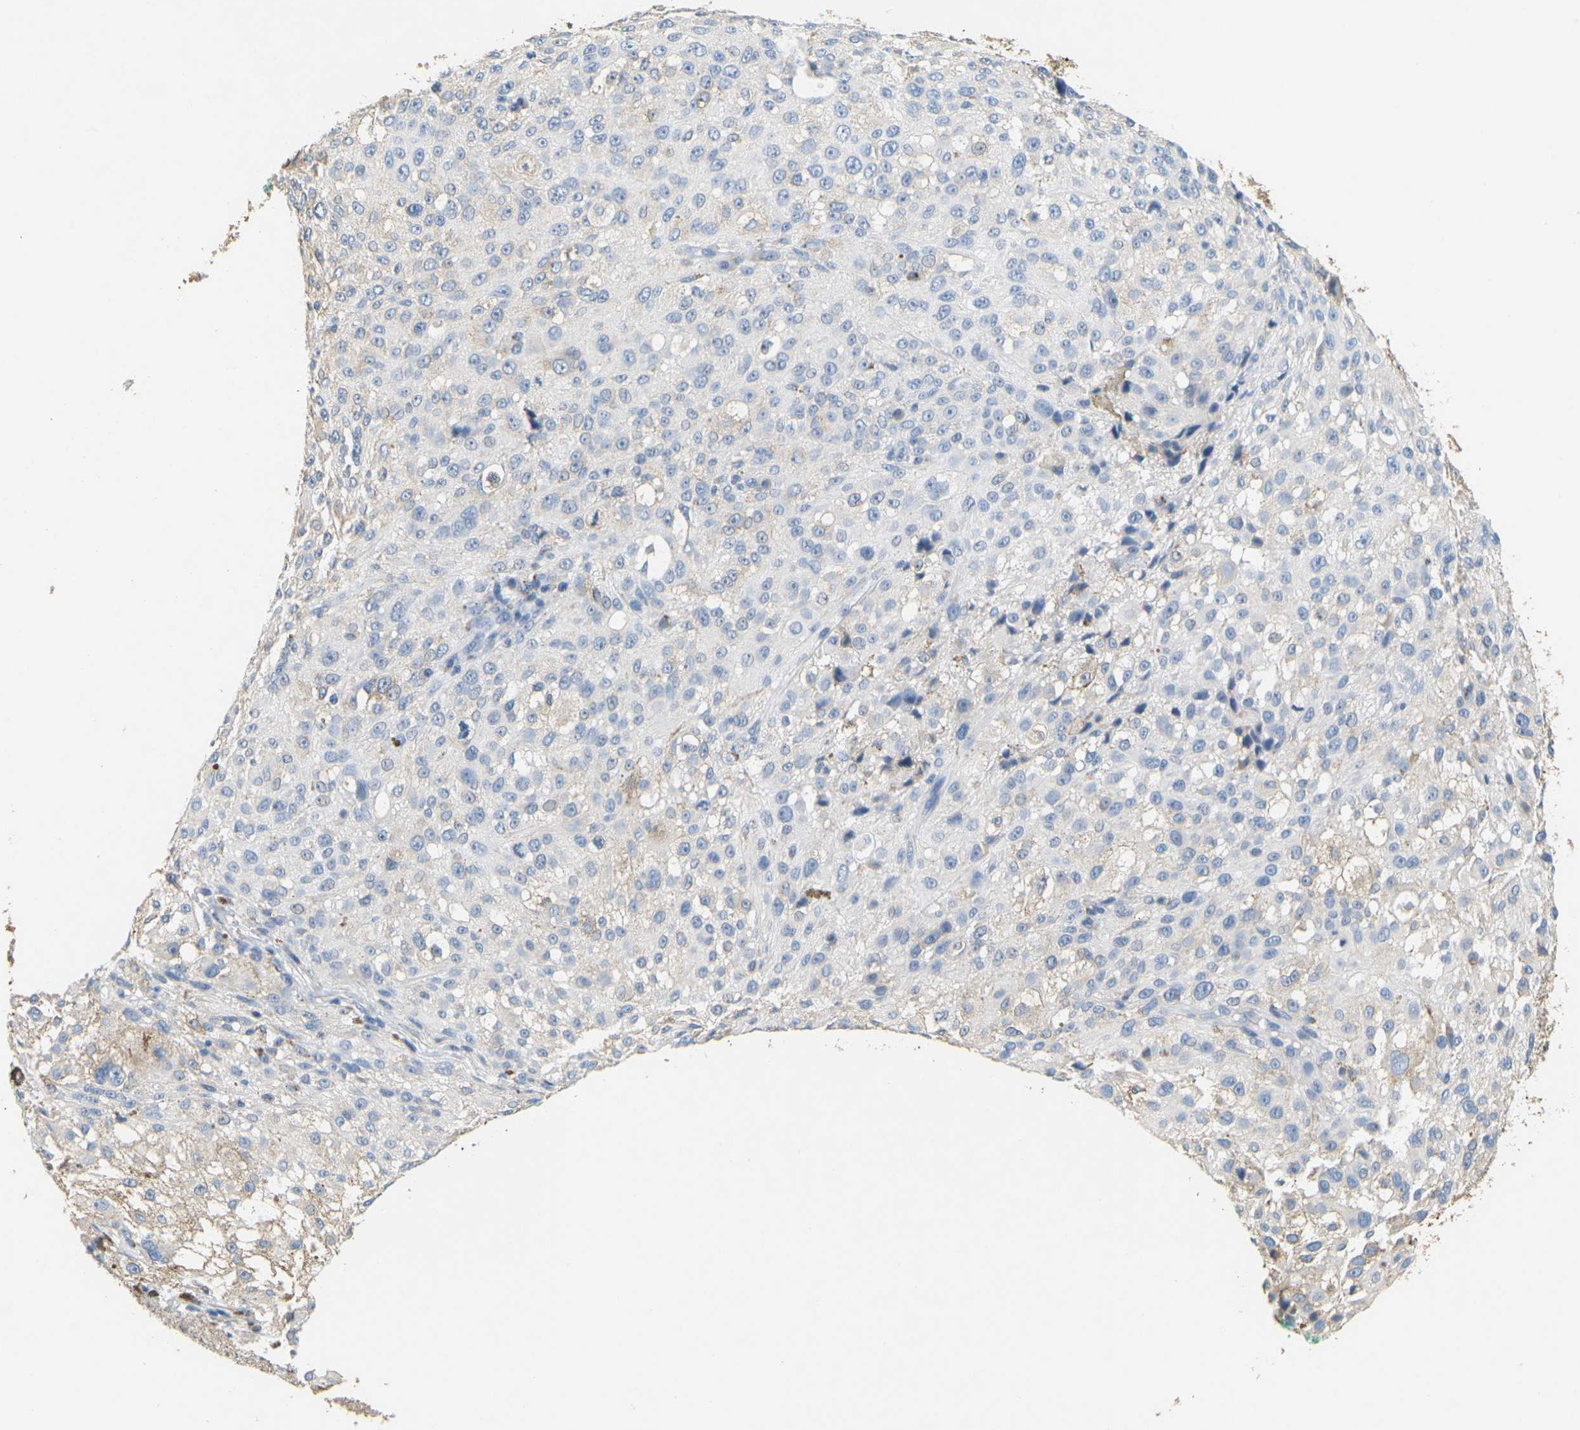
{"staining": {"intensity": "weak", "quantity": "<25%", "location": "cytoplasmic/membranous"}, "tissue": "melanoma", "cell_type": "Tumor cells", "image_type": "cancer", "snomed": [{"axis": "morphology", "description": "Necrosis, NOS"}, {"axis": "morphology", "description": "Malignant melanoma, NOS"}, {"axis": "topography", "description": "Skin"}], "caption": "A photomicrograph of melanoma stained for a protein exhibits no brown staining in tumor cells.", "gene": "ADM", "patient": {"sex": "female", "age": 87}}